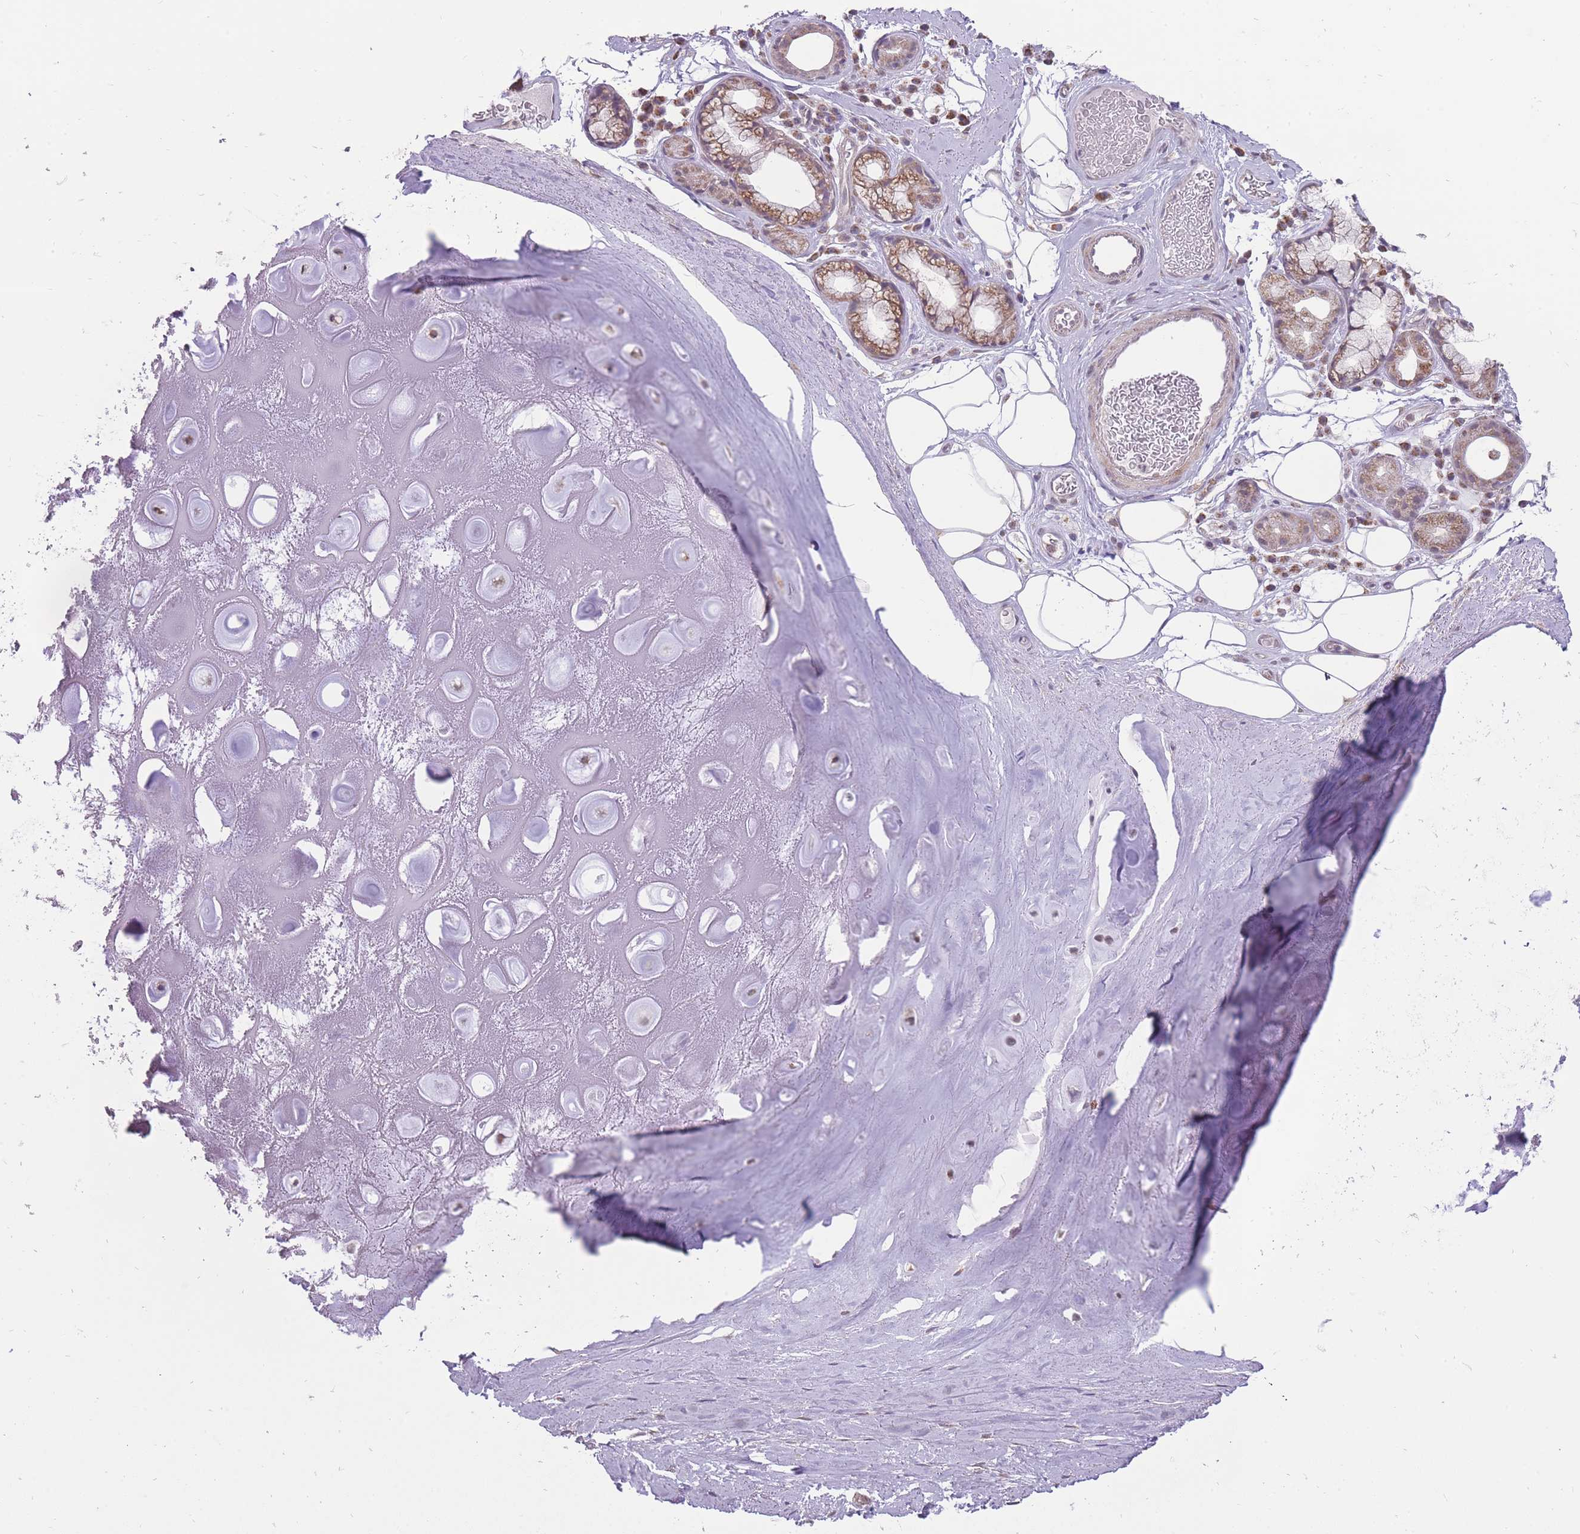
{"staining": {"intensity": "negative", "quantity": "none", "location": "none"}, "tissue": "adipose tissue", "cell_type": "Adipocytes", "image_type": "normal", "snomed": [{"axis": "morphology", "description": "Normal tissue, NOS"}, {"axis": "topography", "description": "Cartilage tissue"}], "caption": "High magnification brightfield microscopy of normal adipose tissue stained with DAB (brown) and counterstained with hematoxylin (blue): adipocytes show no significant staining. Nuclei are stained in blue.", "gene": "NELL1", "patient": {"sex": "male", "age": 81}}